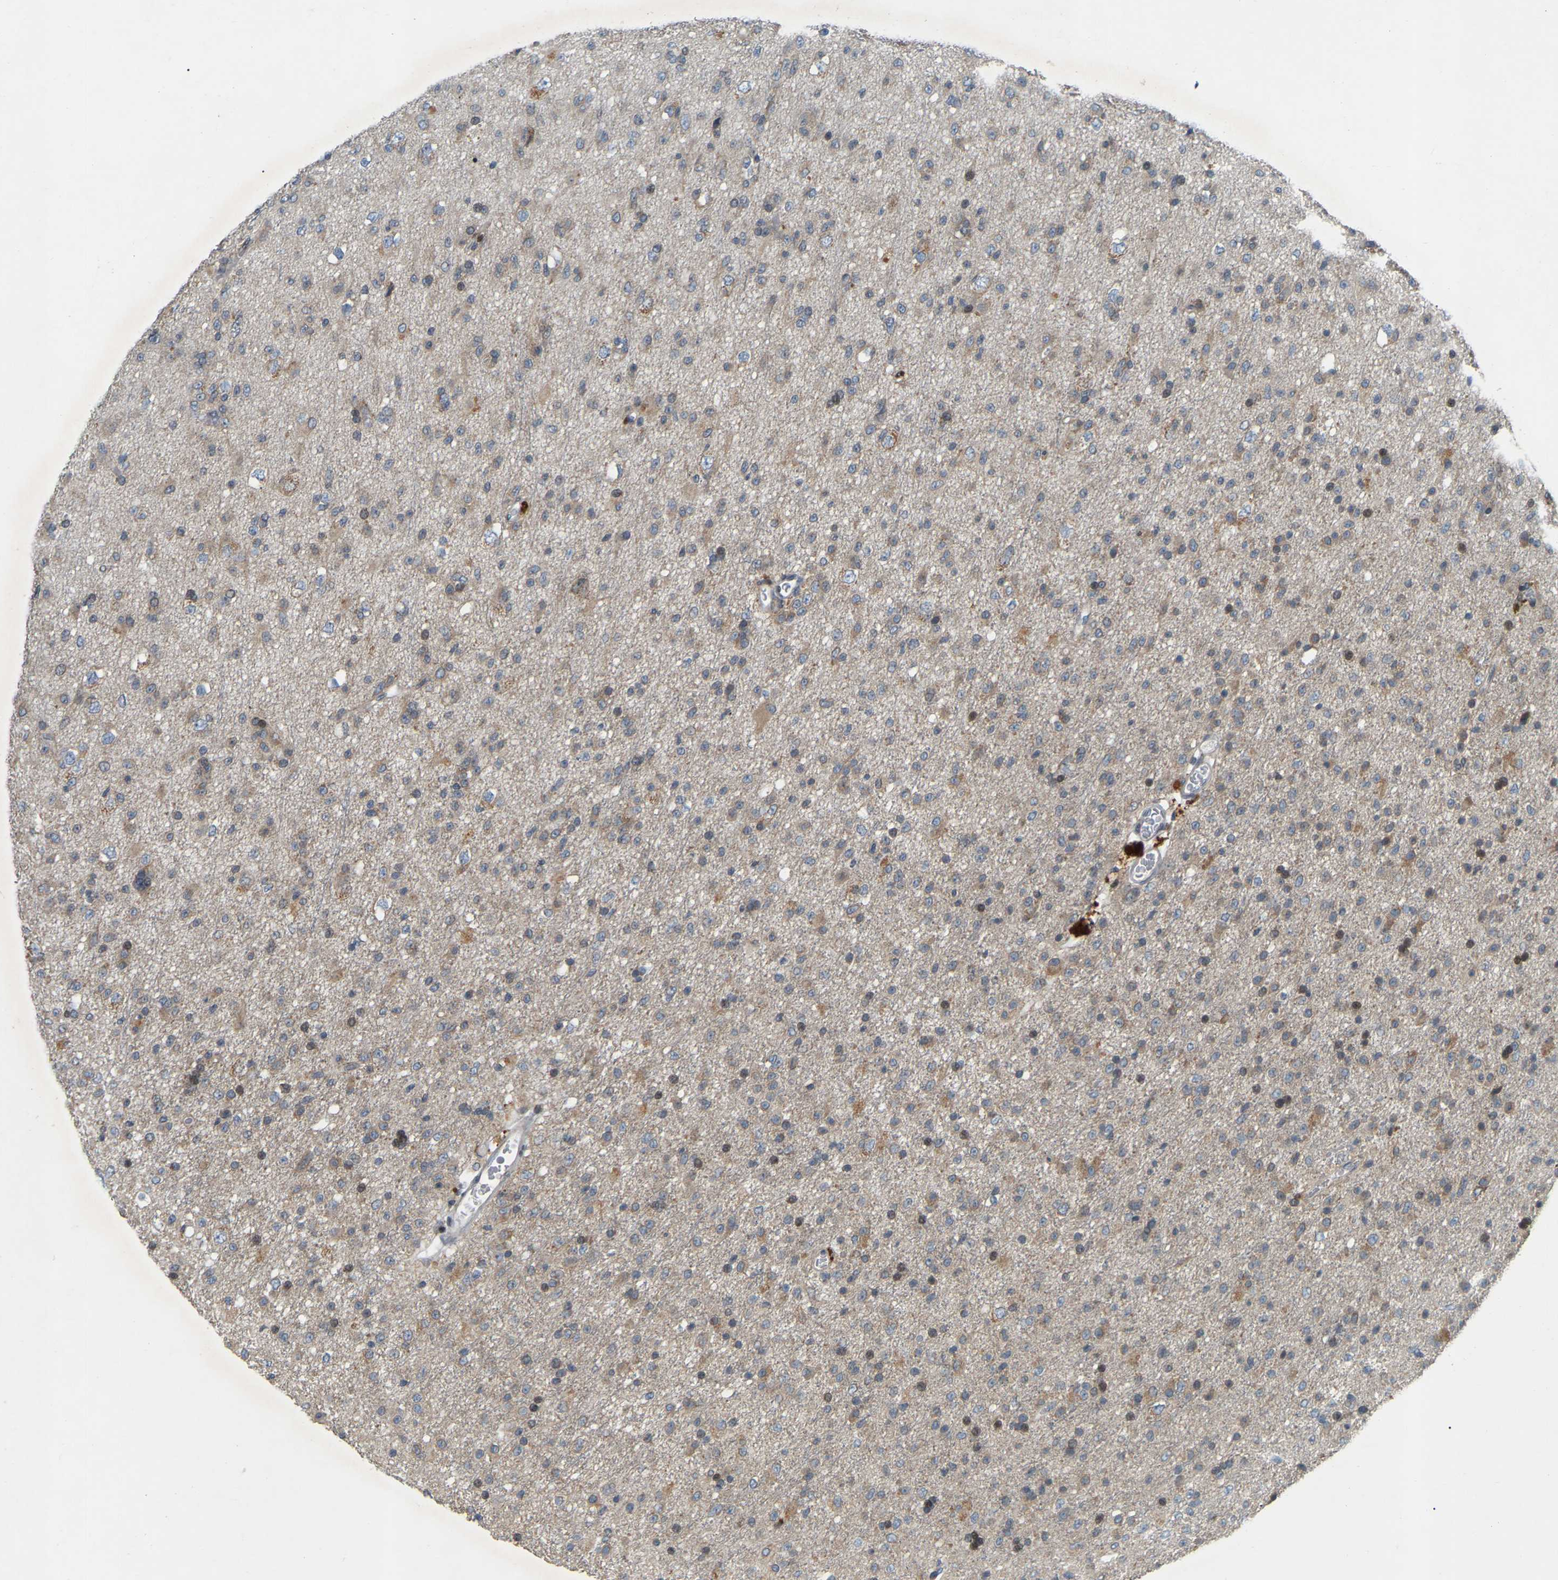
{"staining": {"intensity": "moderate", "quantity": "25%-75%", "location": "cytoplasmic/membranous"}, "tissue": "glioma", "cell_type": "Tumor cells", "image_type": "cancer", "snomed": [{"axis": "morphology", "description": "Glioma, malignant, Low grade"}, {"axis": "topography", "description": "Brain"}], "caption": "The immunohistochemical stain shows moderate cytoplasmic/membranous staining in tumor cells of glioma tissue. (DAB (3,3'-diaminobenzidine) = brown stain, brightfield microscopy at high magnification).", "gene": "PARL", "patient": {"sex": "male", "age": 65}}